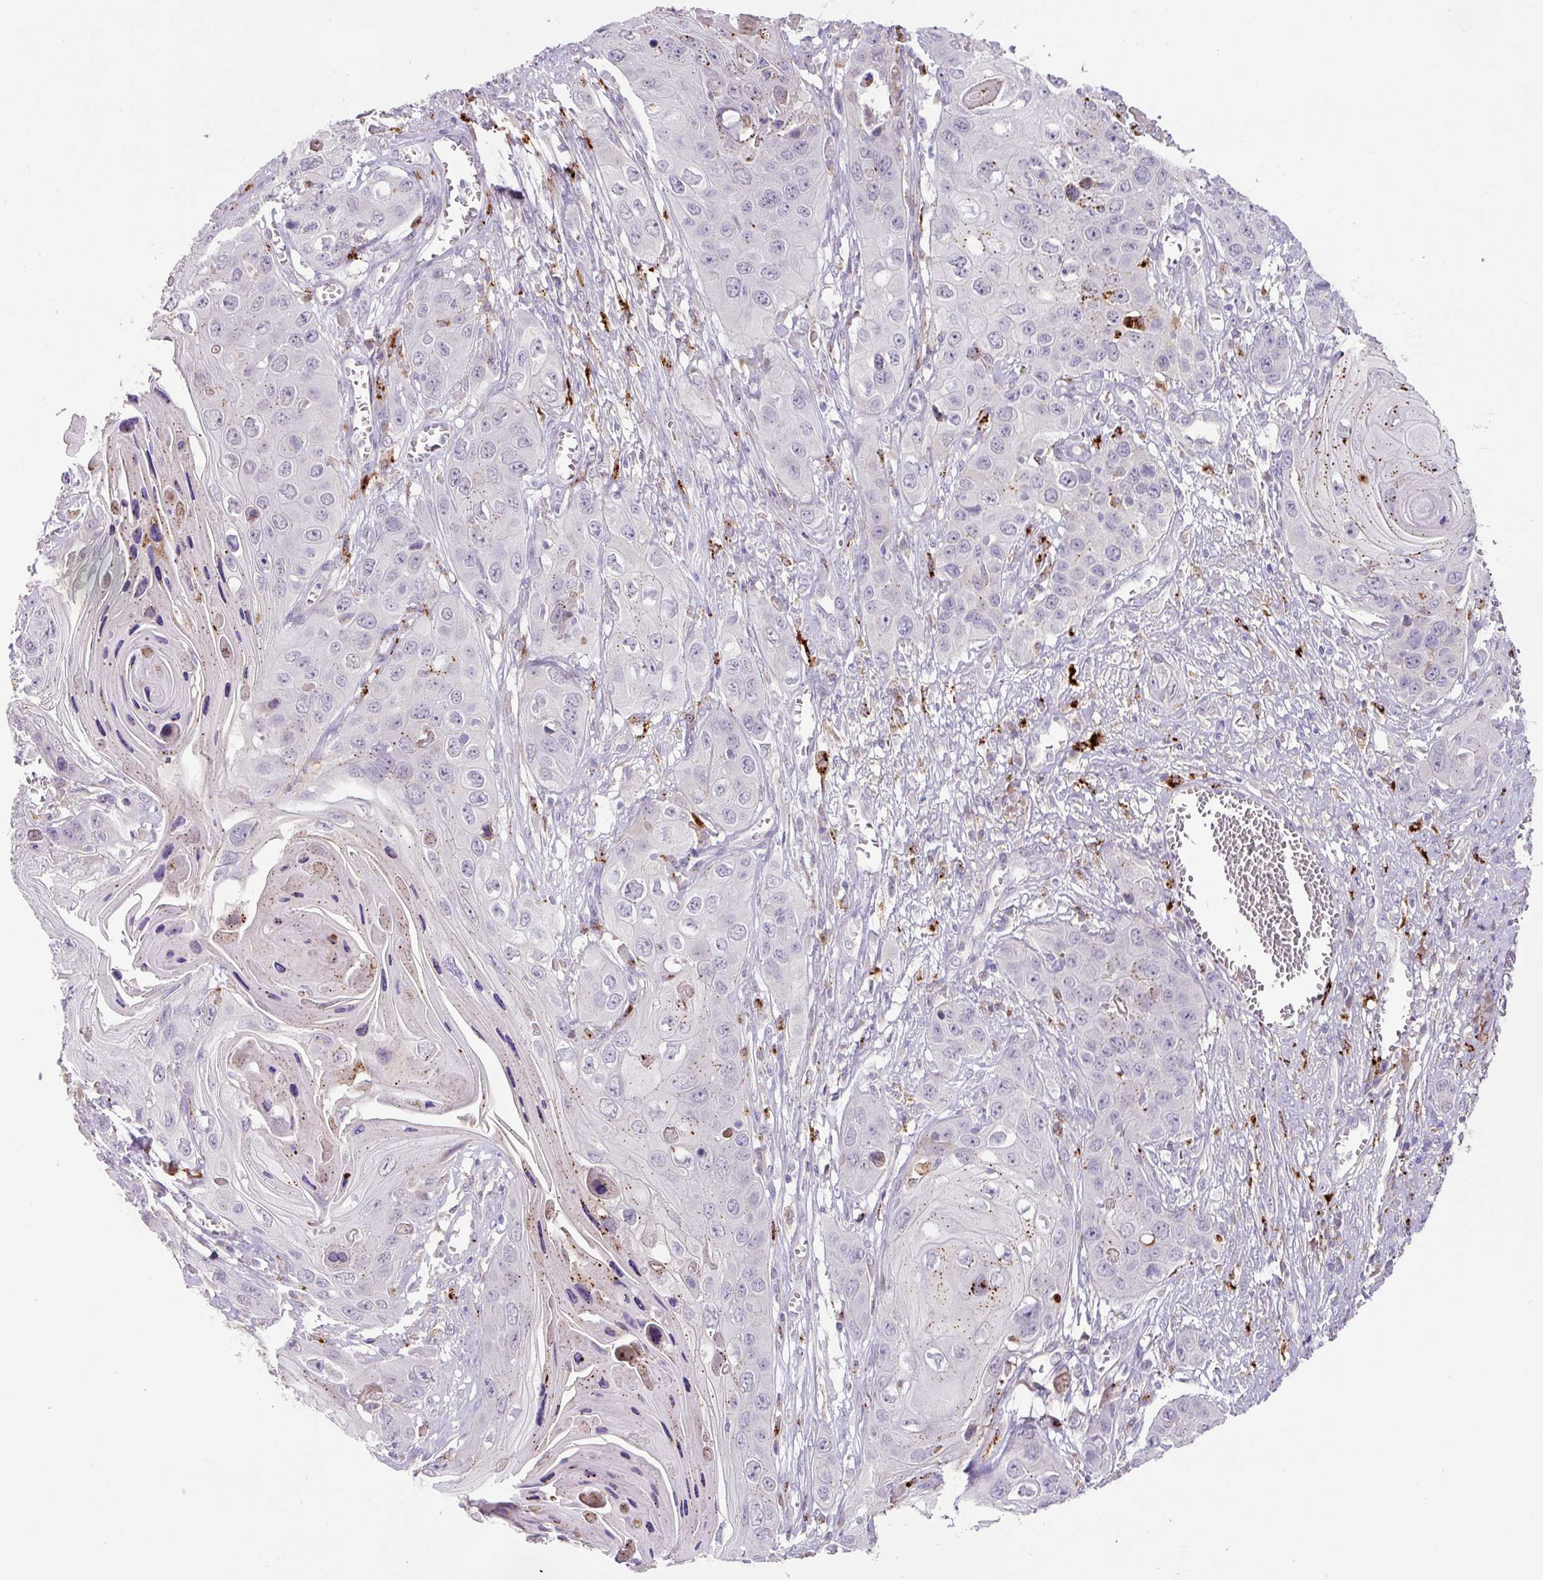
{"staining": {"intensity": "weak", "quantity": "<25%", "location": "cytoplasmic/membranous"}, "tissue": "skin cancer", "cell_type": "Tumor cells", "image_type": "cancer", "snomed": [{"axis": "morphology", "description": "Squamous cell carcinoma, NOS"}, {"axis": "topography", "description": "Skin"}], "caption": "This is an immunohistochemistry (IHC) micrograph of squamous cell carcinoma (skin). There is no staining in tumor cells.", "gene": "PLEKHH3", "patient": {"sex": "male", "age": 55}}